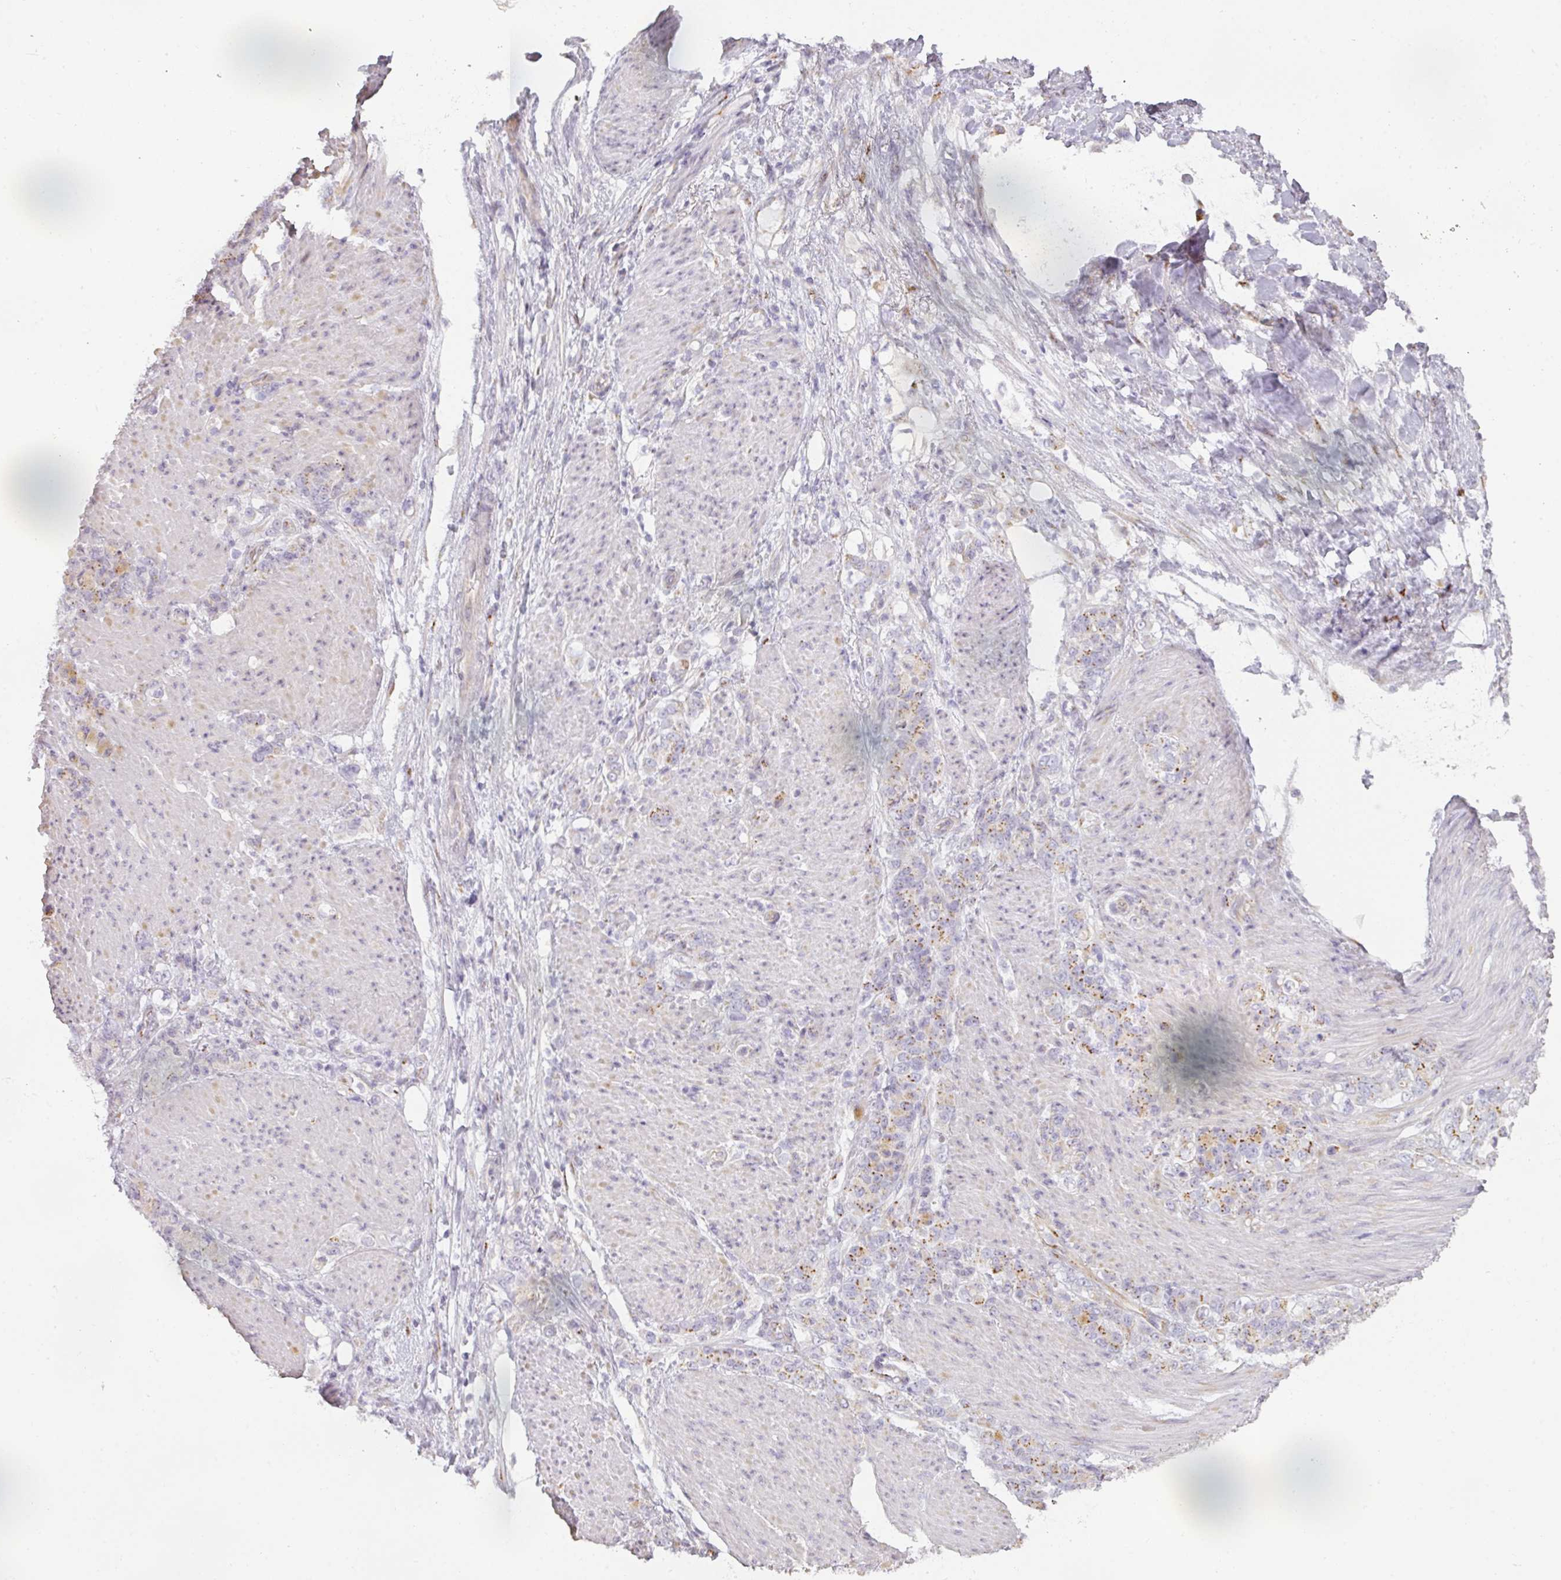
{"staining": {"intensity": "weak", "quantity": "<25%", "location": "cytoplasmic/membranous"}, "tissue": "stomach cancer", "cell_type": "Tumor cells", "image_type": "cancer", "snomed": [{"axis": "morphology", "description": "Adenocarcinoma, NOS"}, {"axis": "topography", "description": "Stomach"}], "caption": "The histopathology image demonstrates no staining of tumor cells in stomach cancer.", "gene": "ATP8B2", "patient": {"sex": "female", "age": 79}}